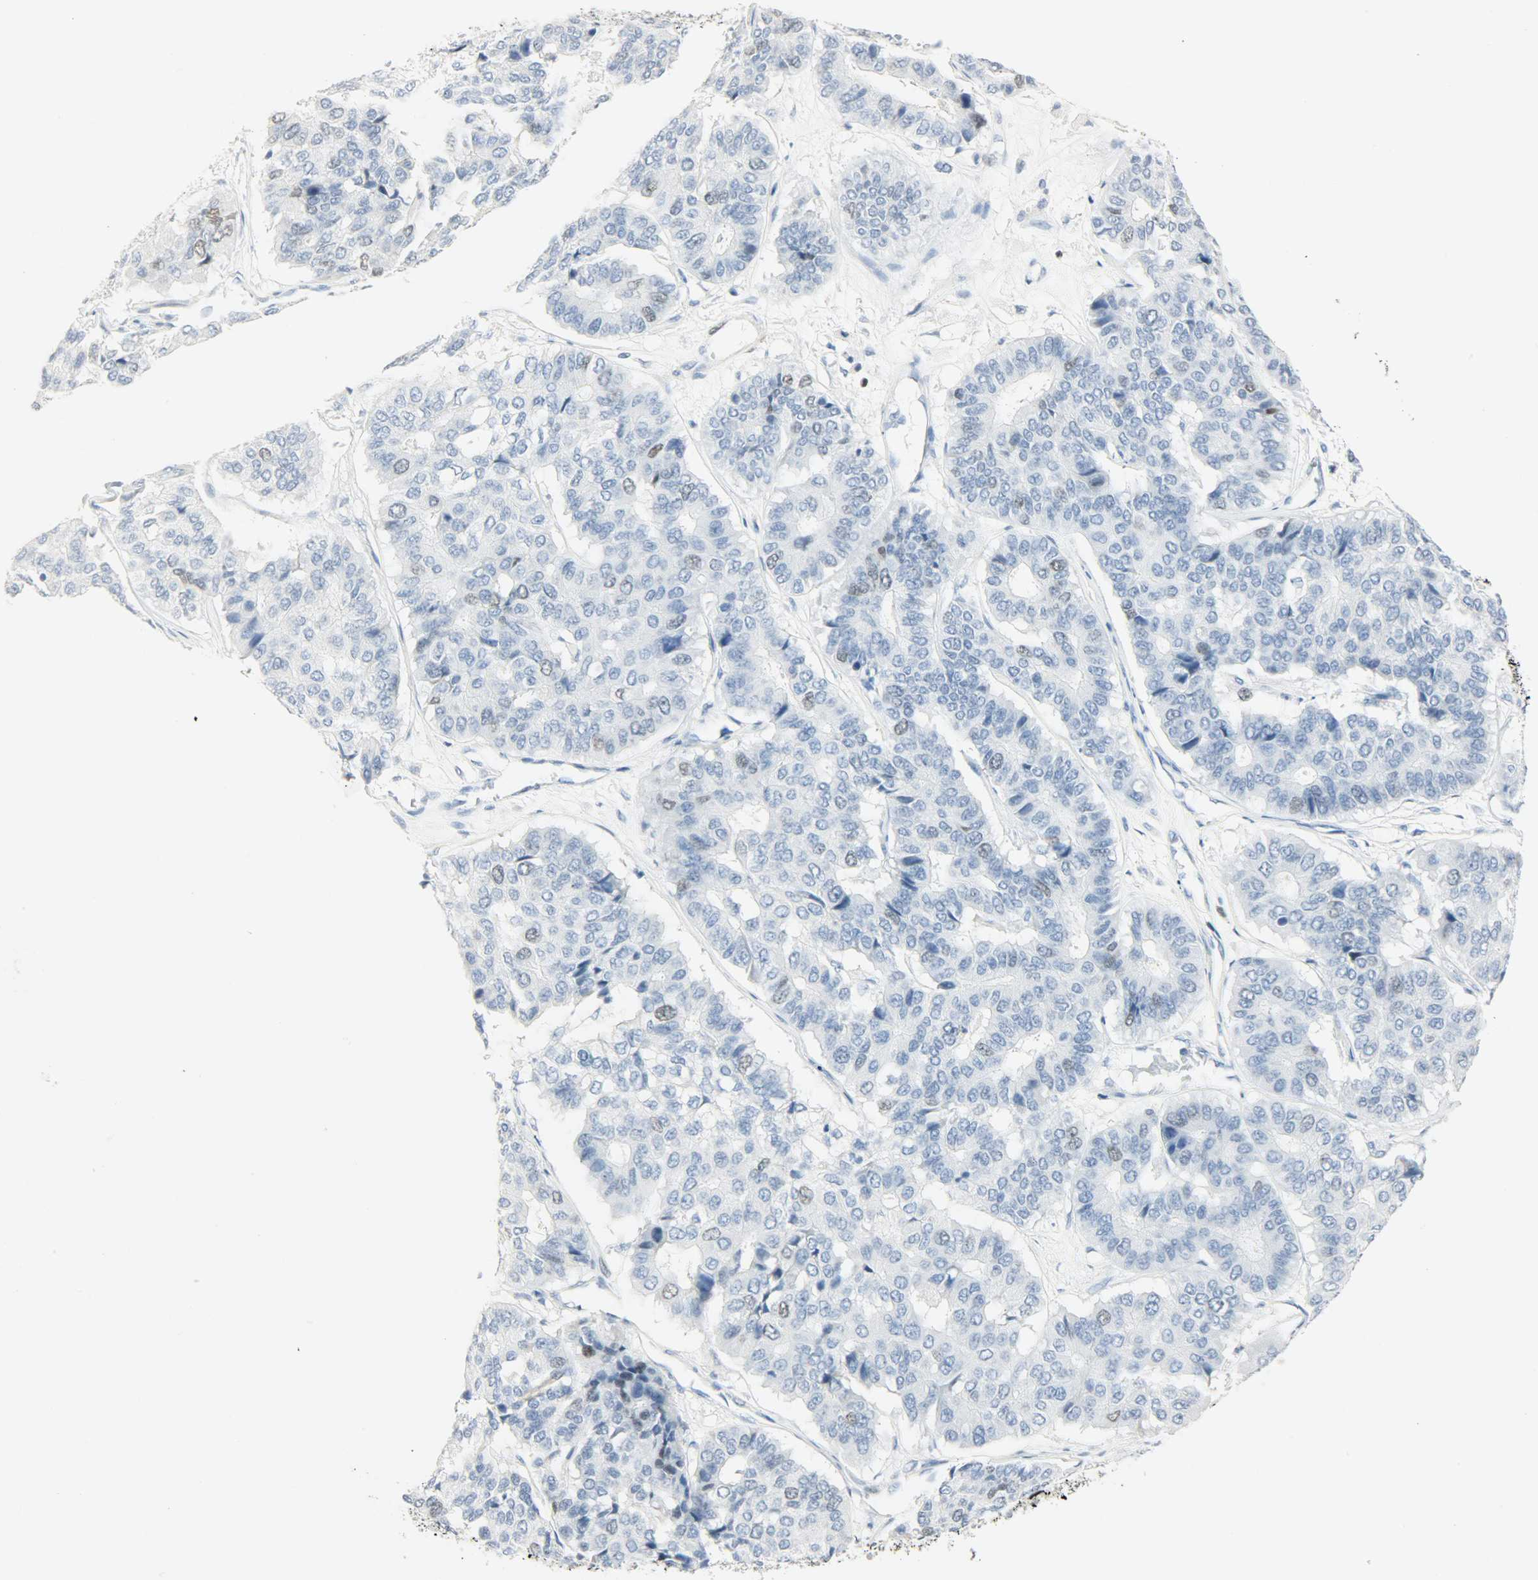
{"staining": {"intensity": "weak", "quantity": "<25%", "location": "nuclear"}, "tissue": "pancreatic cancer", "cell_type": "Tumor cells", "image_type": "cancer", "snomed": [{"axis": "morphology", "description": "Adenocarcinoma, NOS"}, {"axis": "topography", "description": "Pancreas"}], "caption": "High power microscopy image of an immunohistochemistry (IHC) image of pancreatic adenocarcinoma, revealing no significant positivity in tumor cells.", "gene": "HELLS", "patient": {"sex": "male", "age": 50}}